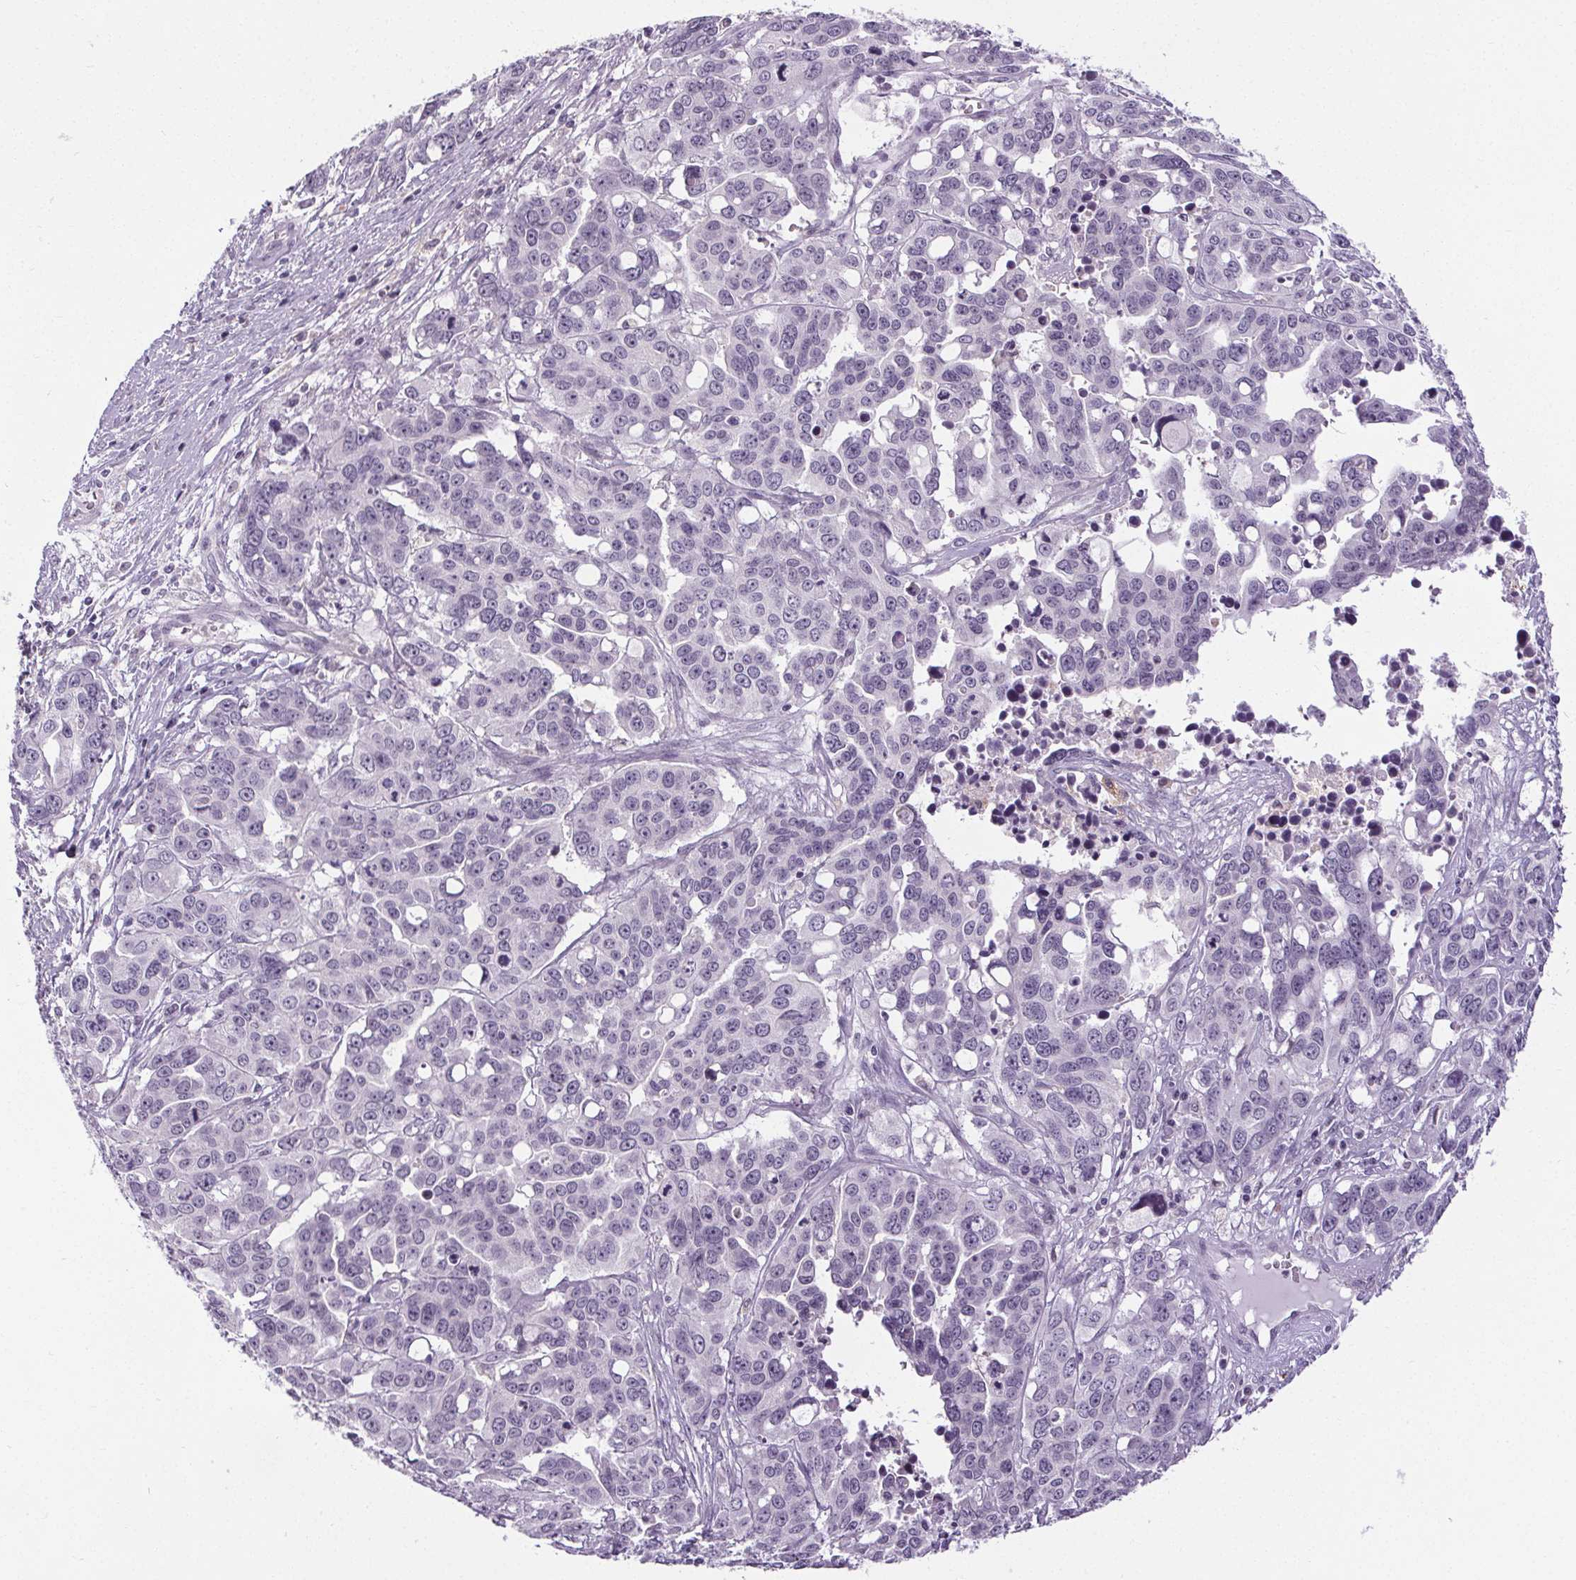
{"staining": {"intensity": "negative", "quantity": "none", "location": "none"}, "tissue": "ovarian cancer", "cell_type": "Tumor cells", "image_type": "cancer", "snomed": [{"axis": "morphology", "description": "Carcinoma, endometroid"}, {"axis": "topography", "description": "Ovary"}], "caption": "IHC of human ovarian cancer (endometroid carcinoma) demonstrates no positivity in tumor cells. (DAB immunohistochemistry visualized using brightfield microscopy, high magnification).", "gene": "TMEM240", "patient": {"sex": "female", "age": 78}}